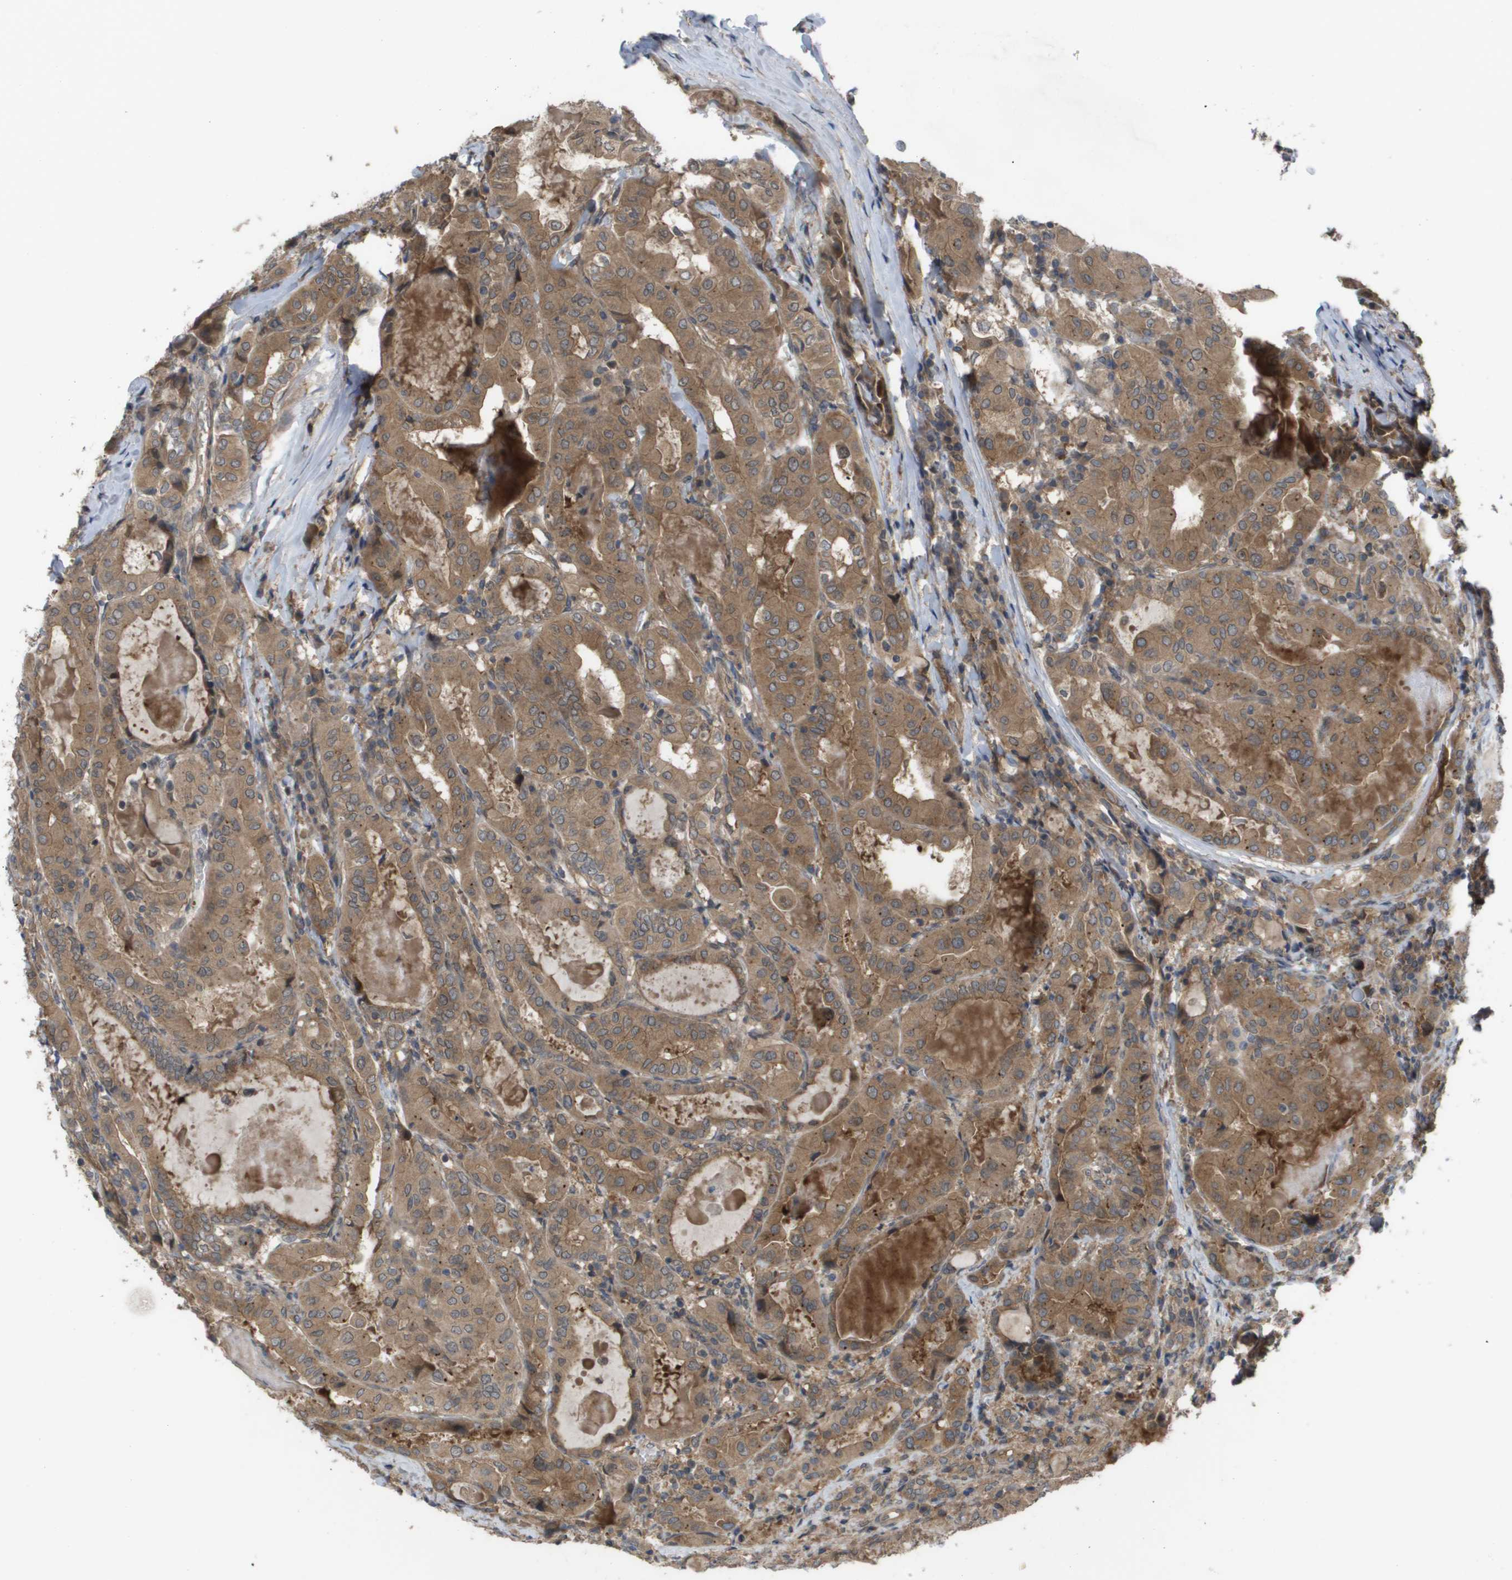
{"staining": {"intensity": "moderate", "quantity": ">75%", "location": "cytoplasmic/membranous"}, "tissue": "thyroid cancer", "cell_type": "Tumor cells", "image_type": "cancer", "snomed": [{"axis": "morphology", "description": "Papillary adenocarcinoma, NOS"}, {"axis": "topography", "description": "Thyroid gland"}], "caption": "A brown stain labels moderate cytoplasmic/membranous positivity of a protein in thyroid cancer tumor cells.", "gene": "CTPS2", "patient": {"sex": "female", "age": 42}}